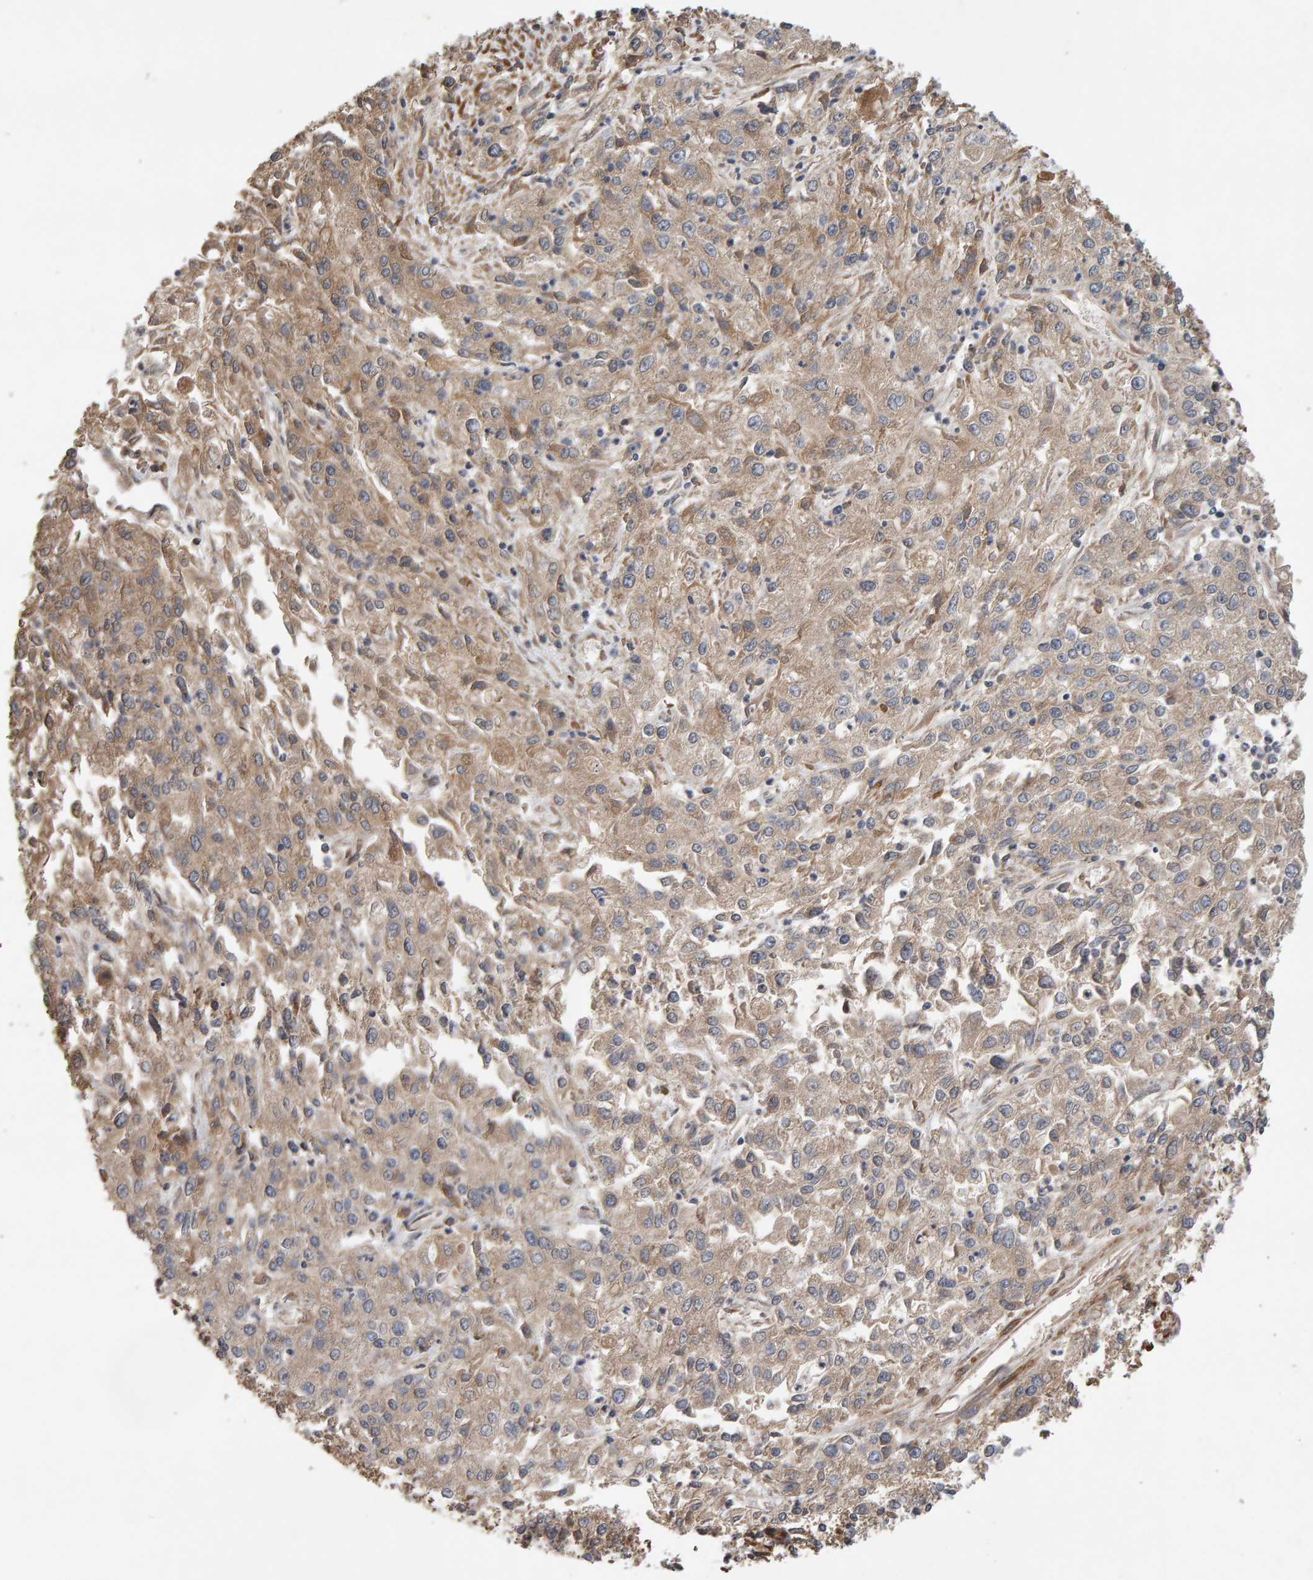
{"staining": {"intensity": "weak", "quantity": ">75%", "location": "cytoplasmic/membranous"}, "tissue": "endometrial cancer", "cell_type": "Tumor cells", "image_type": "cancer", "snomed": [{"axis": "morphology", "description": "Adenocarcinoma, NOS"}, {"axis": "topography", "description": "Endometrium"}], "caption": "Adenocarcinoma (endometrial) tissue demonstrates weak cytoplasmic/membranous positivity in approximately >75% of tumor cells", "gene": "RNF19A", "patient": {"sex": "female", "age": 49}}